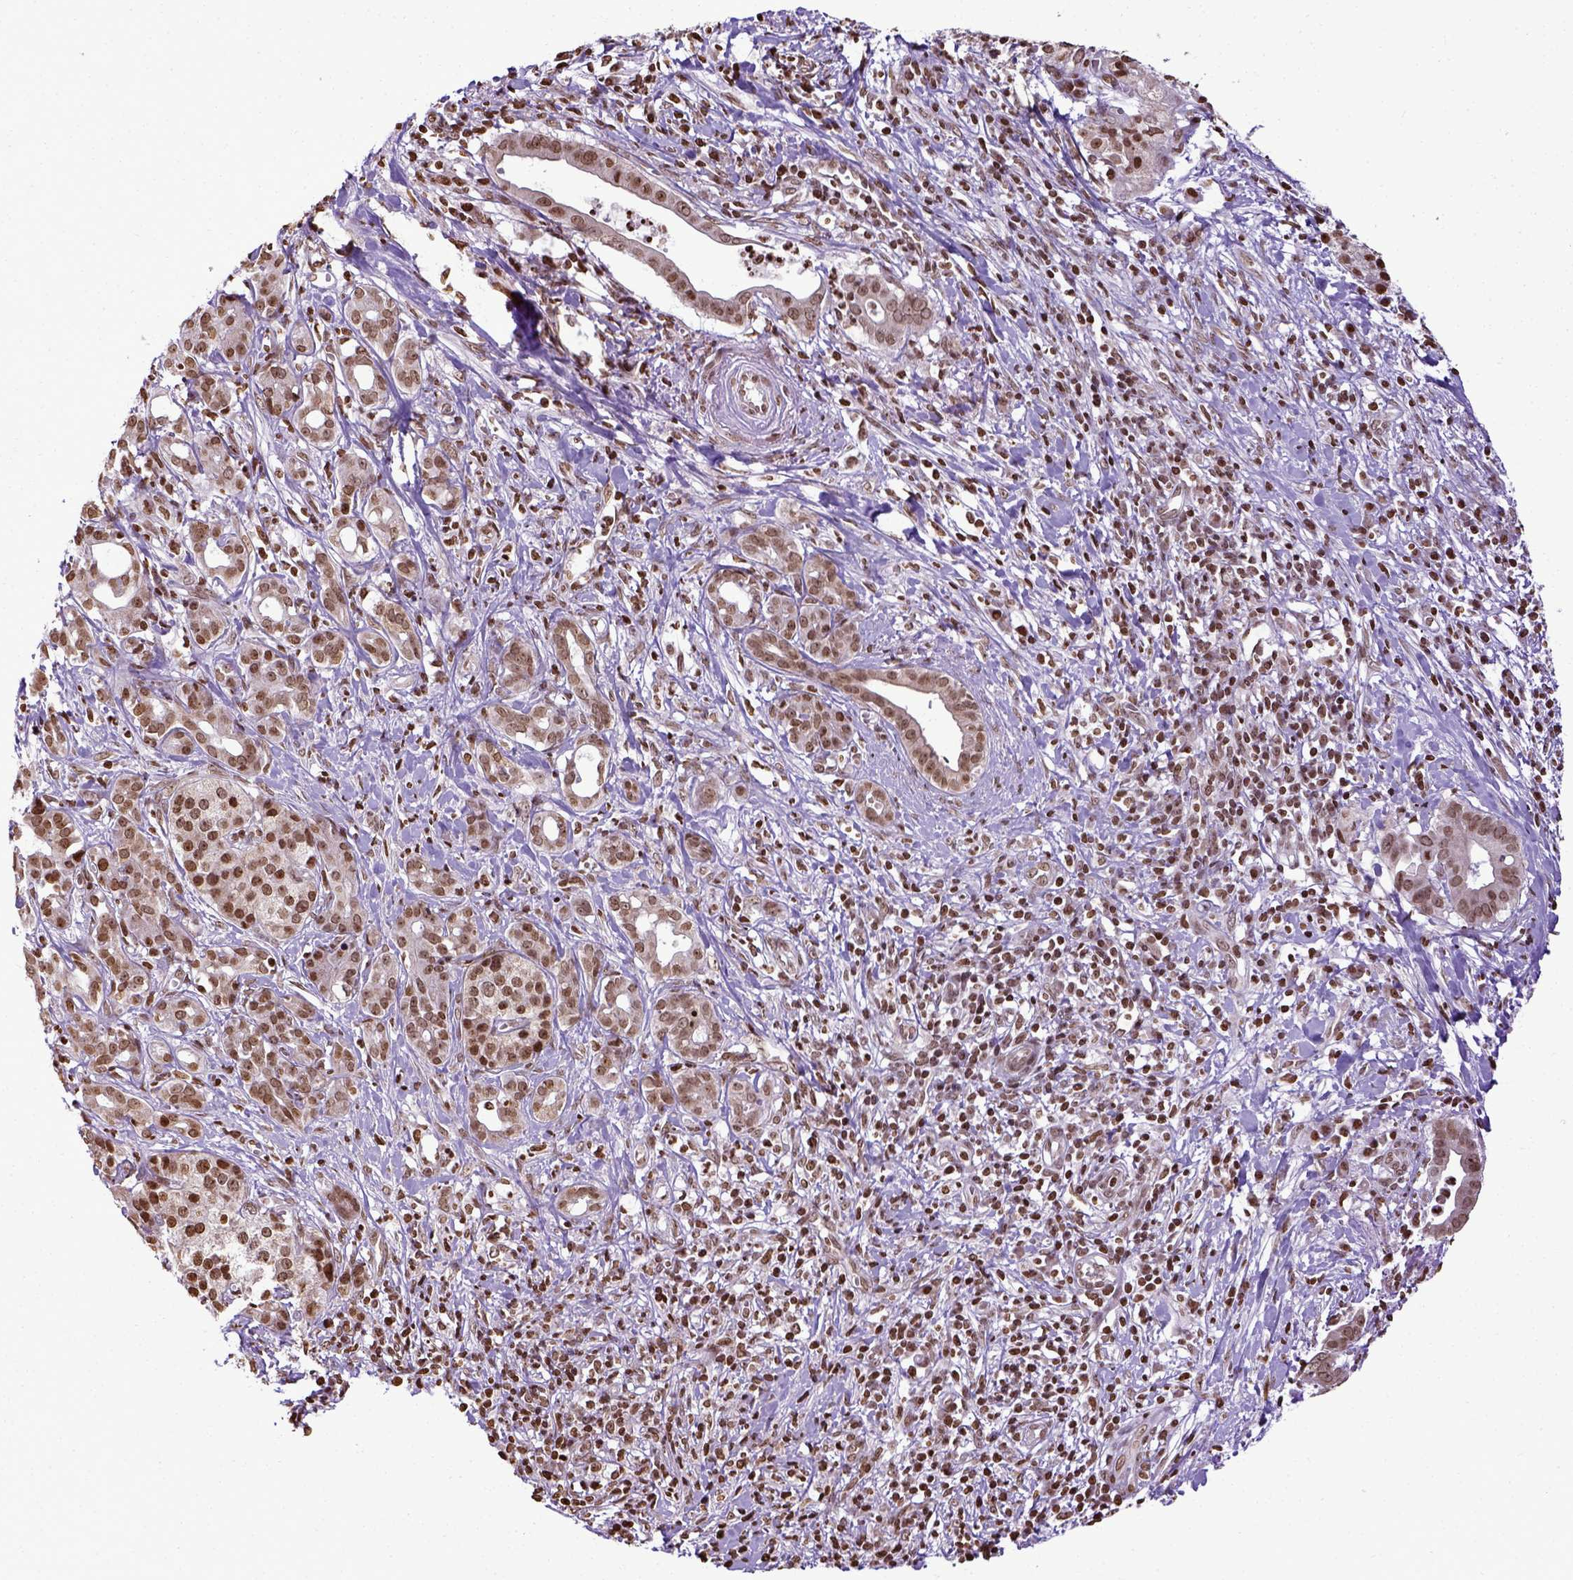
{"staining": {"intensity": "moderate", "quantity": ">75%", "location": "nuclear"}, "tissue": "pancreatic cancer", "cell_type": "Tumor cells", "image_type": "cancer", "snomed": [{"axis": "morphology", "description": "Adenocarcinoma, NOS"}, {"axis": "topography", "description": "Pancreas"}], "caption": "Approximately >75% of tumor cells in human pancreatic cancer show moderate nuclear protein staining as visualized by brown immunohistochemical staining.", "gene": "ZNF75D", "patient": {"sex": "male", "age": 61}}